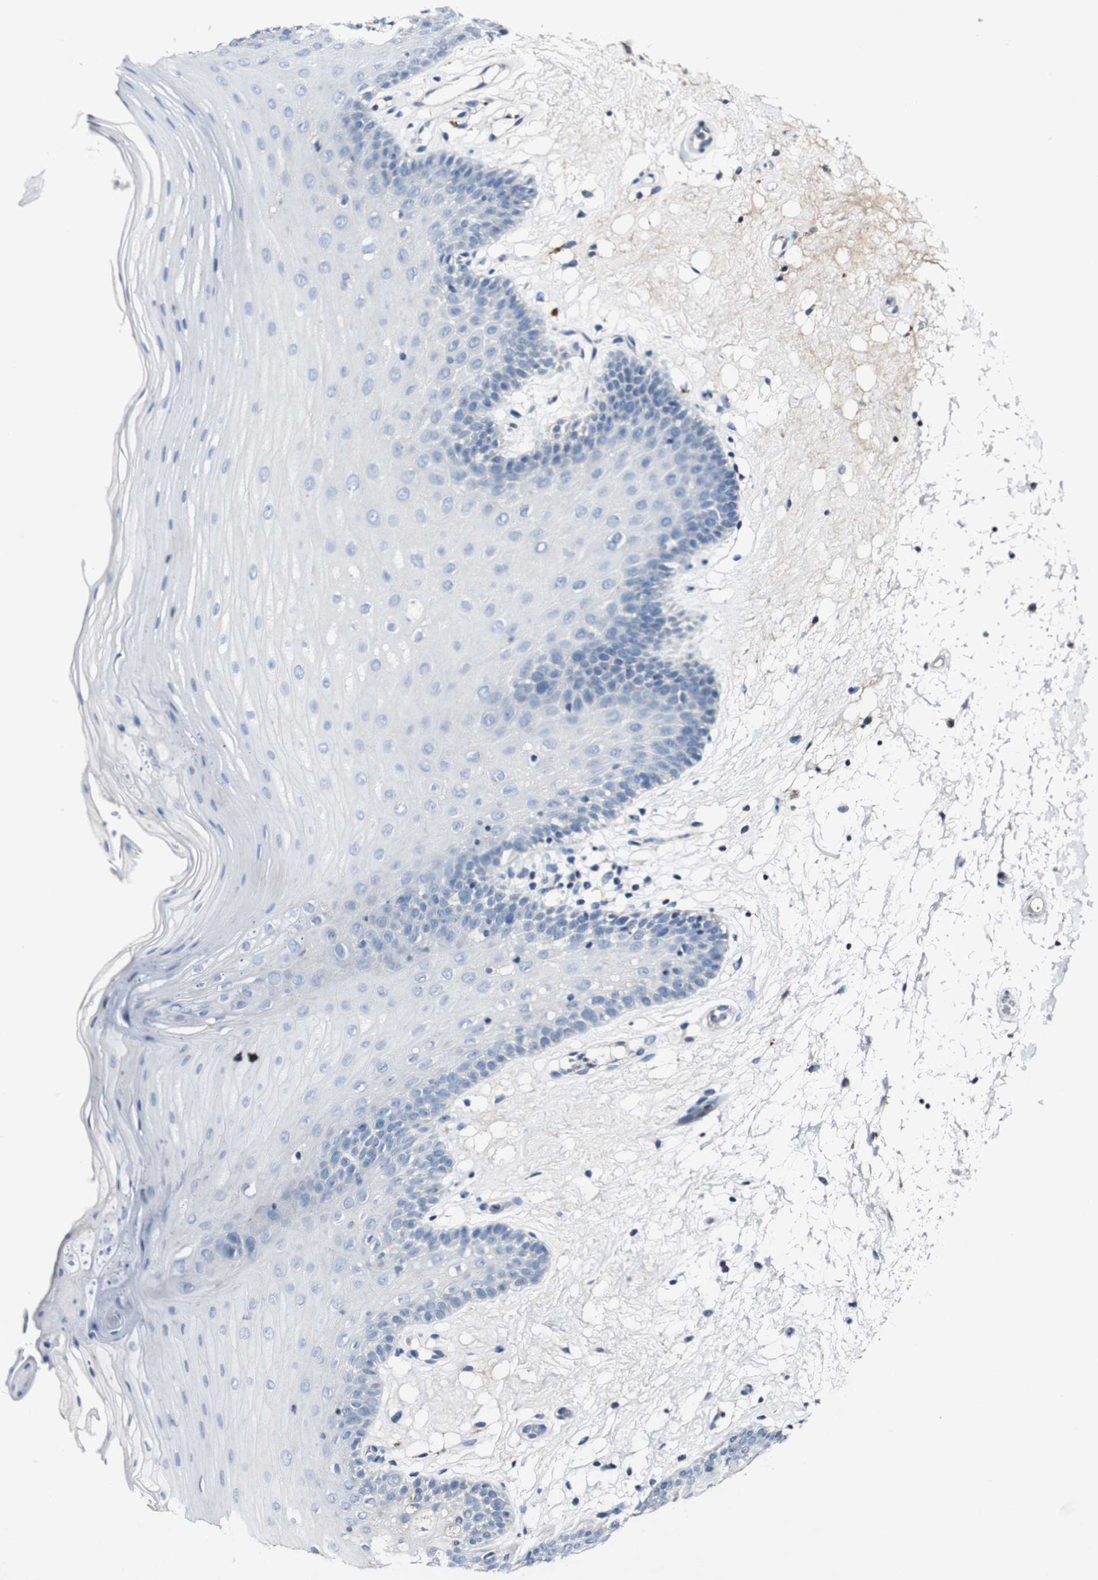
{"staining": {"intensity": "negative", "quantity": "none", "location": "none"}, "tissue": "oral mucosa", "cell_type": "Squamous epithelial cells", "image_type": "normal", "snomed": [{"axis": "morphology", "description": "Normal tissue, NOS"}, {"axis": "morphology", "description": "Squamous cell carcinoma, NOS"}, {"axis": "topography", "description": "Skeletal muscle"}, {"axis": "topography", "description": "Oral tissue"}, {"axis": "topography", "description": "Head-Neck"}], "caption": "The photomicrograph shows no staining of squamous epithelial cells in benign oral mucosa.", "gene": "GRAMD1A", "patient": {"sex": "male", "age": 71}}